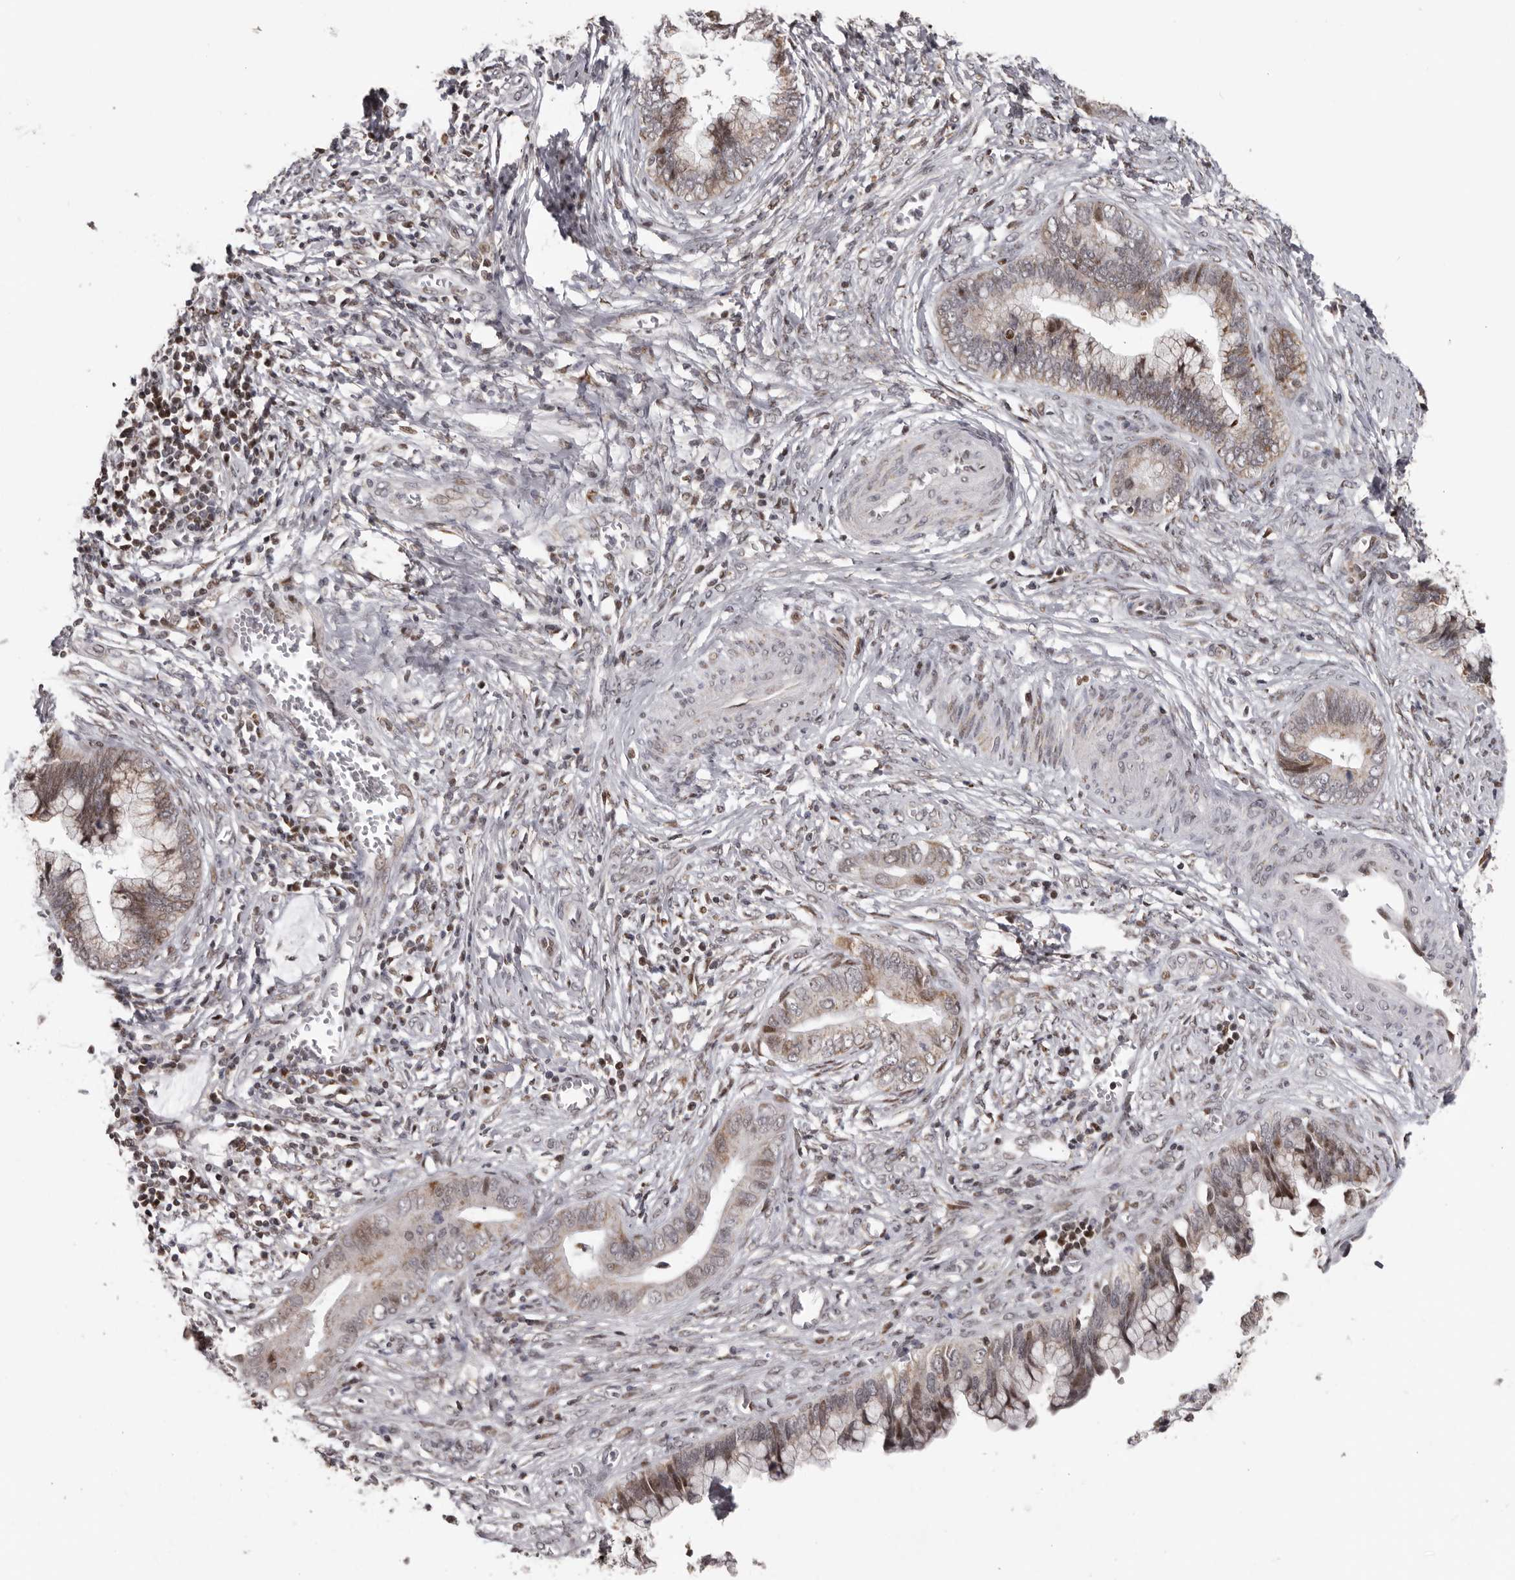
{"staining": {"intensity": "moderate", "quantity": "25%-75%", "location": "cytoplasmic/membranous,nuclear"}, "tissue": "cervical cancer", "cell_type": "Tumor cells", "image_type": "cancer", "snomed": [{"axis": "morphology", "description": "Adenocarcinoma, NOS"}, {"axis": "topography", "description": "Cervix"}], "caption": "Immunohistochemical staining of human cervical cancer (adenocarcinoma) demonstrates moderate cytoplasmic/membranous and nuclear protein staining in about 25%-75% of tumor cells.", "gene": "C17orf99", "patient": {"sex": "female", "age": 44}}